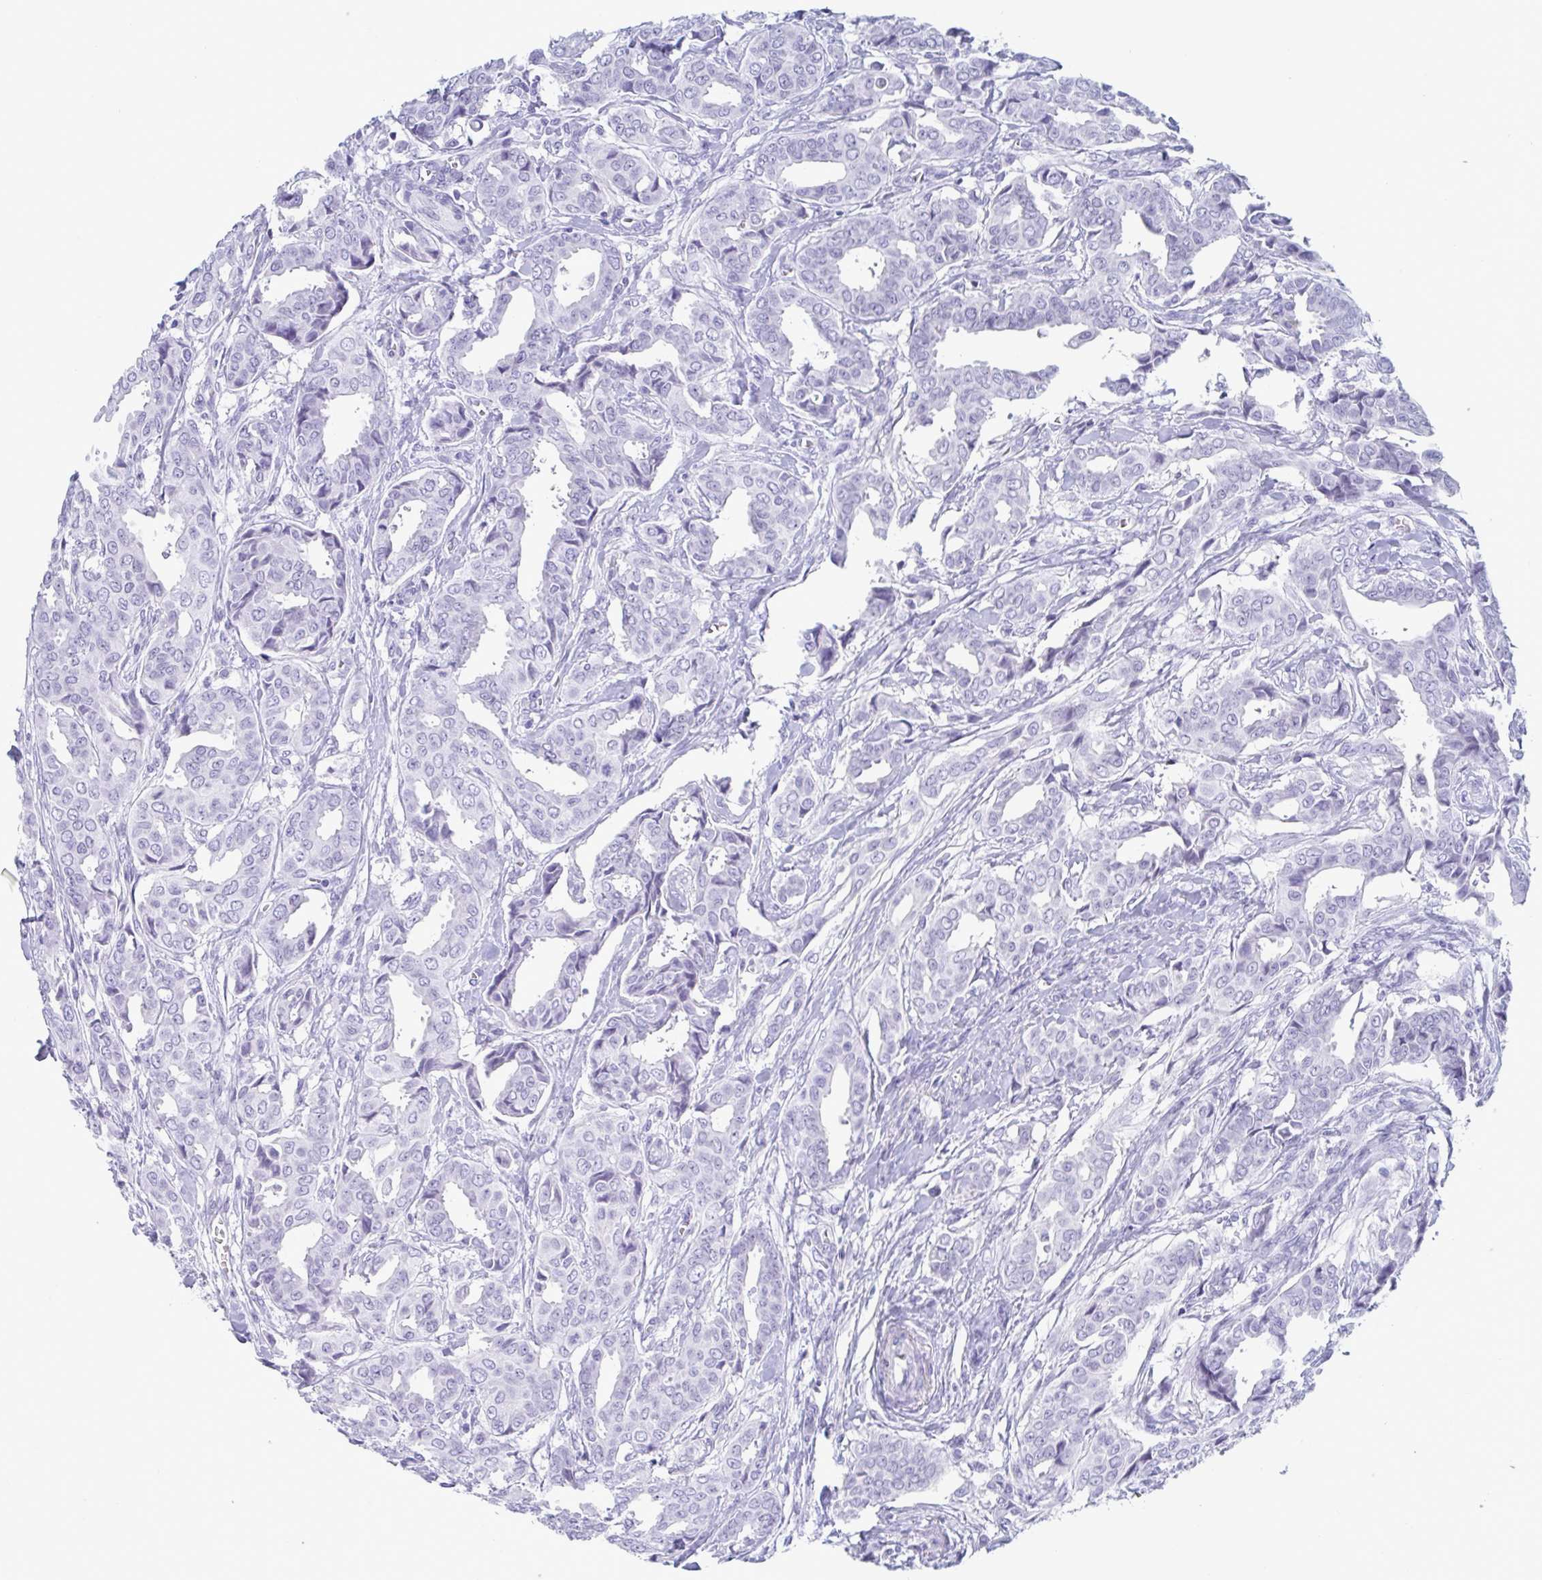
{"staining": {"intensity": "negative", "quantity": "none", "location": "none"}, "tissue": "breast cancer", "cell_type": "Tumor cells", "image_type": "cancer", "snomed": [{"axis": "morphology", "description": "Duct carcinoma"}, {"axis": "topography", "description": "Breast"}], "caption": "Human breast cancer stained for a protein using IHC displays no positivity in tumor cells.", "gene": "CDX4", "patient": {"sex": "female", "age": 45}}